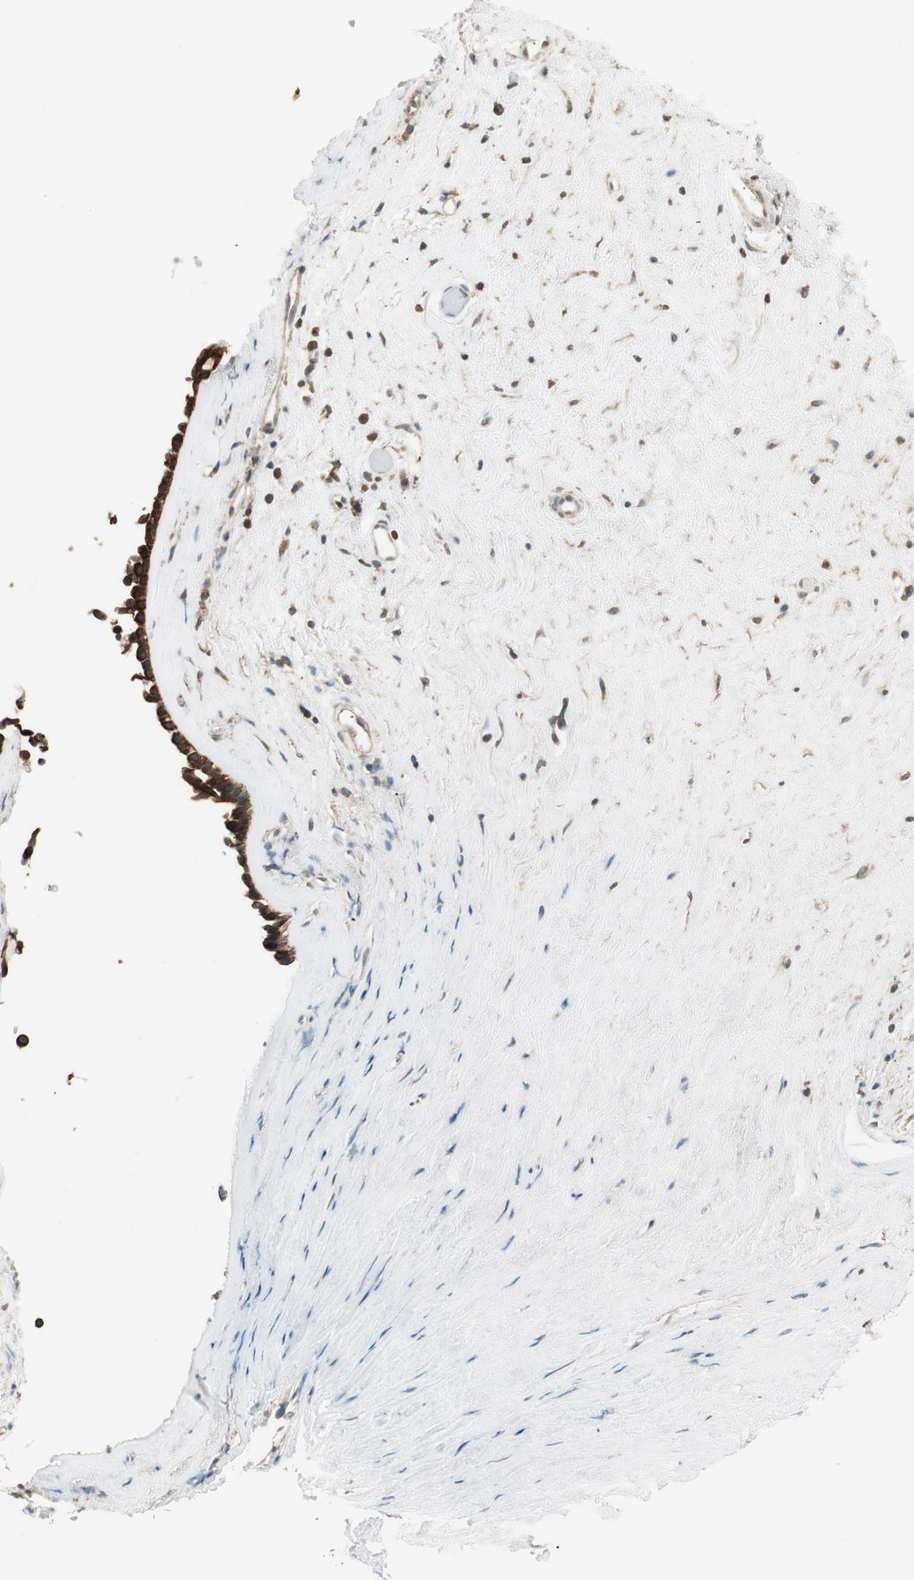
{"staining": {"intensity": "strong", "quantity": ">75%", "location": "cytoplasmic/membranous"}, "tissue": "nasopharynx", "cell_type": "Respiratory epithelial cells", "image_type": "normal", "snomed": [{"axis": "morphology", "description": "Normal tissue, NOS"}, {"axis": "morphology", "description": "Inflammation, NOS"}, {"axis": "topography", "description": "Nasopharynx"}], "caption": "Protein expression analysis of unremarkable human nasopharynx reveals strong cytoplasmic/membranous positivity in approximately >75% of respiratory epithelial cells. (Brightfield microscopy of DAB IHC at high magnification).", "gene": "TRIM21", "patient": {"sex": "male", "age": 48}}